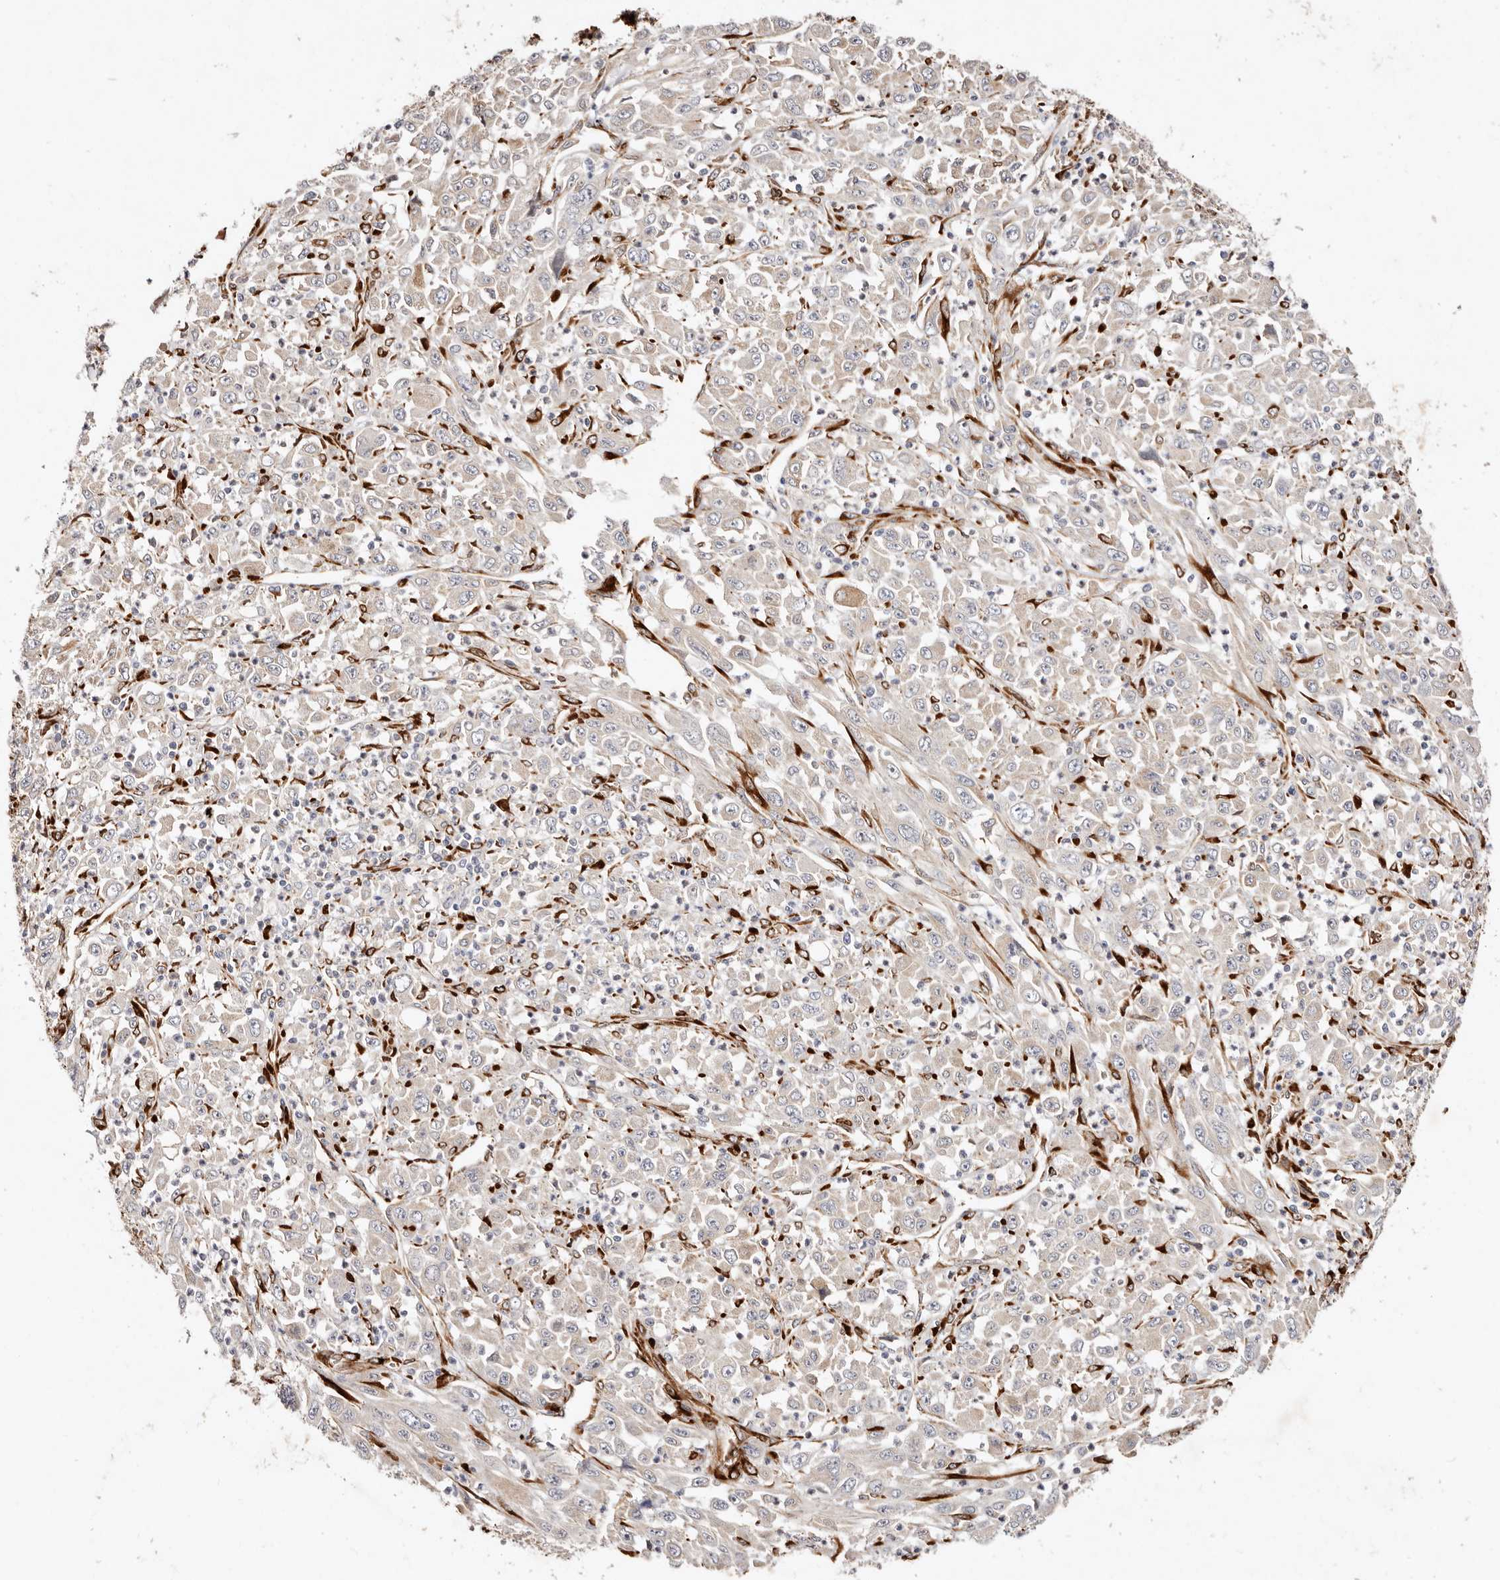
{"staining": {"intensity": "negative", "quantity": "none", "location": "none"}, "tissue": "melanoma", "cell_type": "Tumor cells", "image_type": "cancer", "snomed": [{"axis": "morphology", "description": "Malignant melanoma, Metastatic site"}, {"axis": "topography", "description": "Skin"}], "caption": "A micrograph of human melanoma is negative for staining in tumor cells.", "gene": "SERPINH1", "patient": {"sex": "female", "age": 56}}